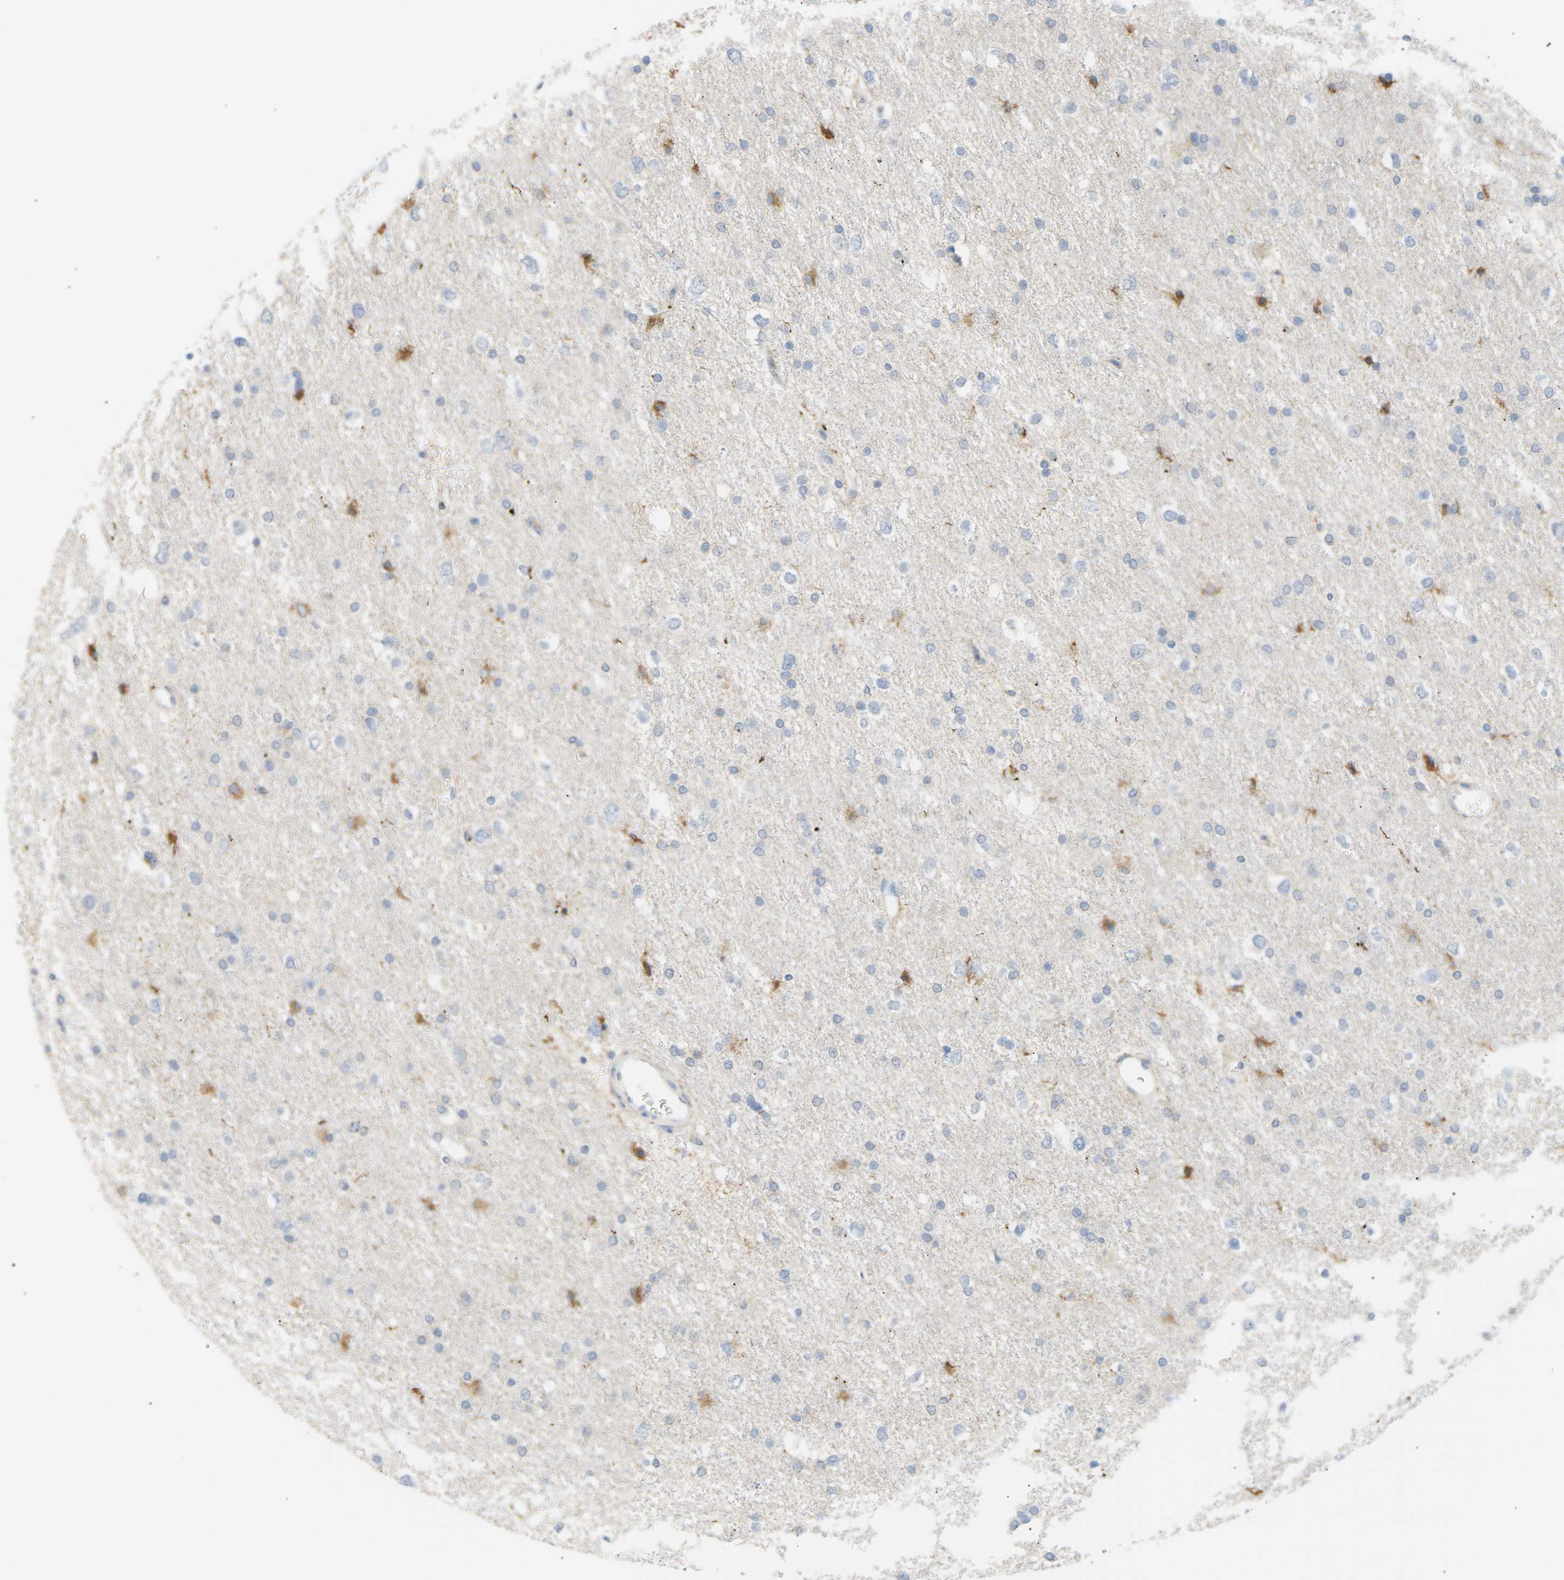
{"staining": {"intensity": "moderate", "quantity": "<25%", "location": "cytoplasmic/membranous"}, "tissue": "glioma", "cell_type": "Tumor cells", "image_type": "cancer", "snomed": [{"axis": "morphology", "description": "Glioma, malignant, Low grade"}, {"axis": "topography", "description": "Brain"}], "caption": "Tumor cells reveal low levels of moderate cytoplasmic/membranous staining in about <25% of cells in human glioma.", "gene": "CLU", "patient": {"sex": "female", "age": 37}}